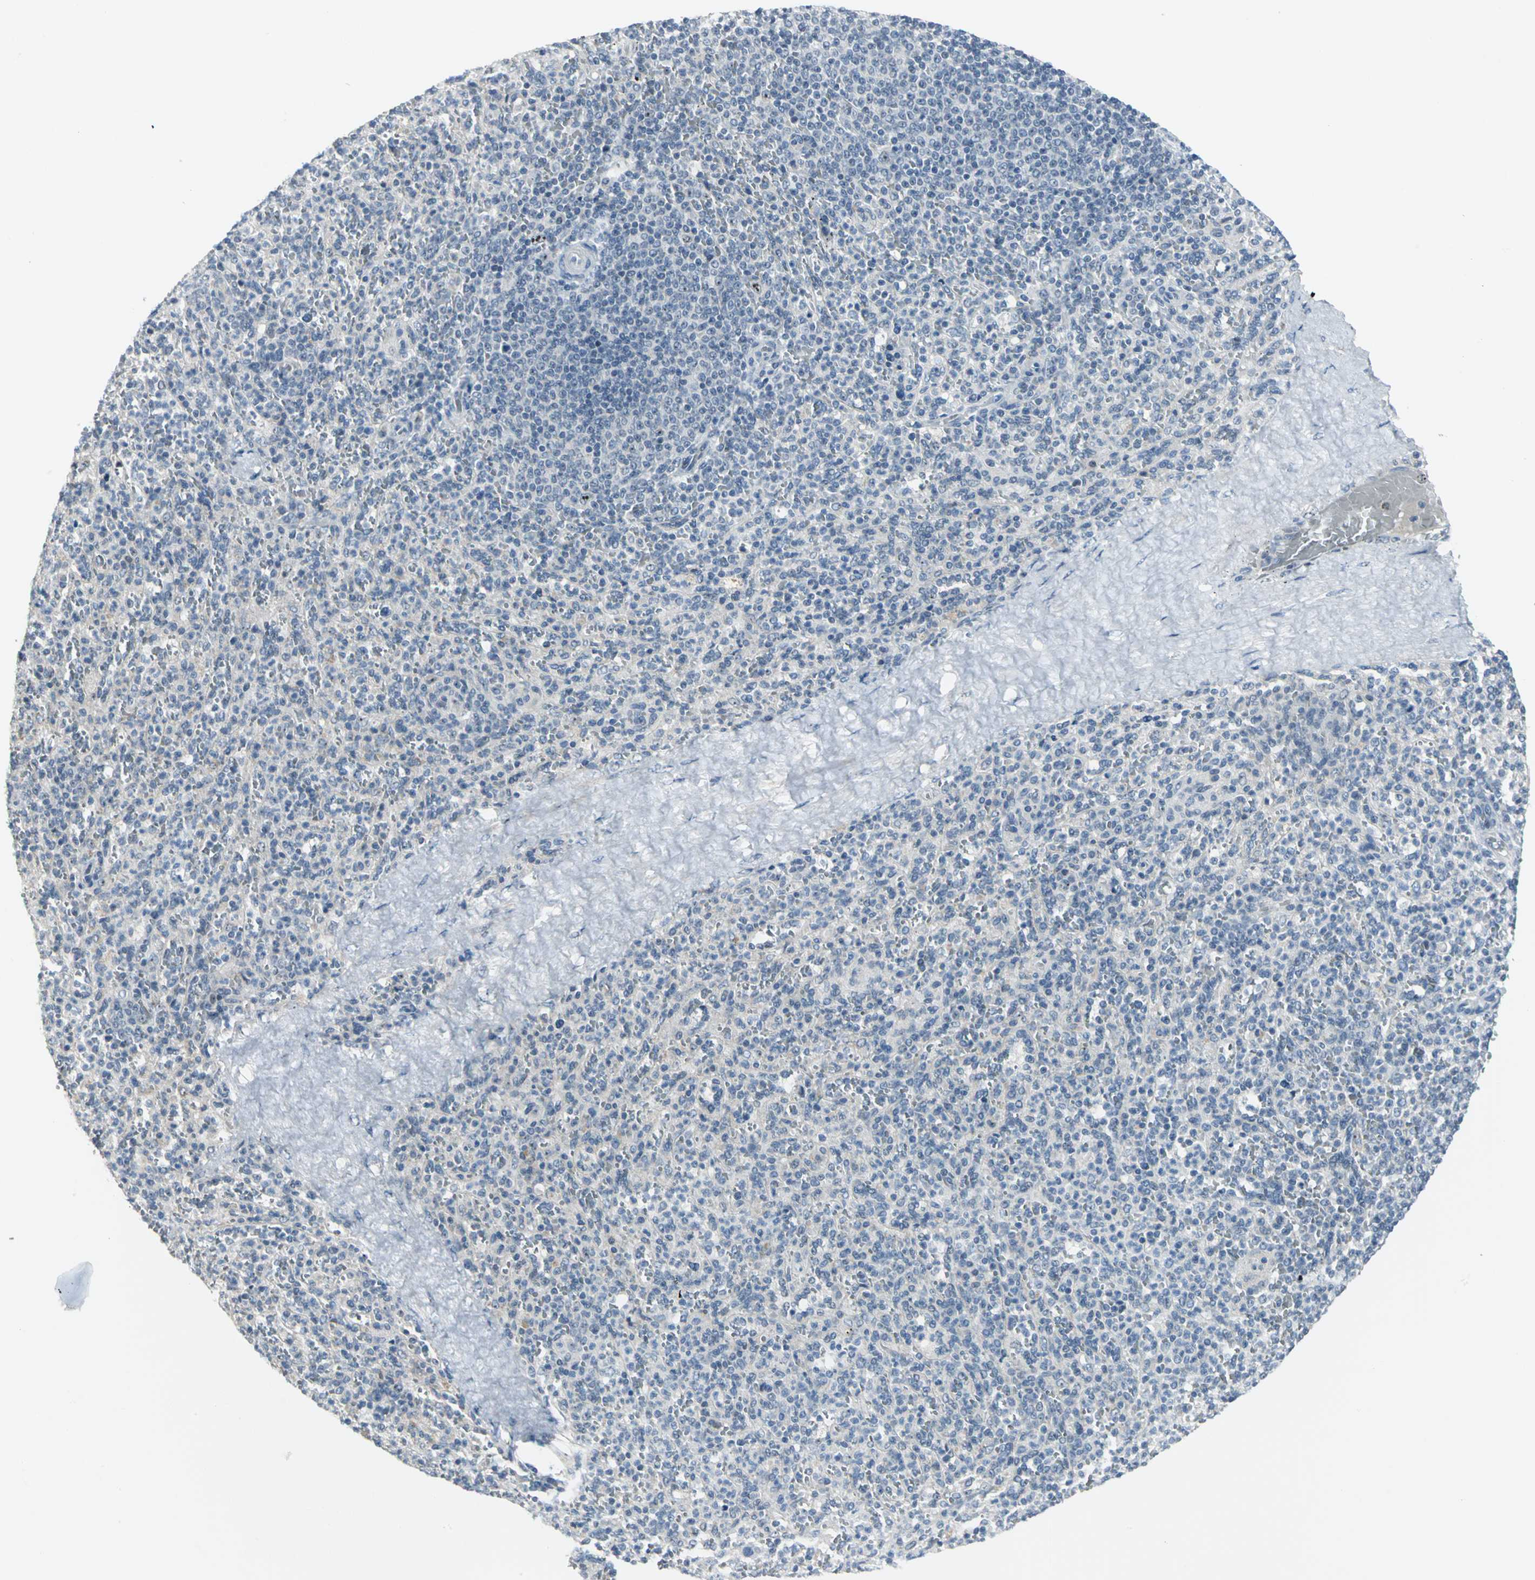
{"staining": {"intensity": "negative", "quantity": "none", "location": "none"}, "tissue": "spleen", "cell_type": "Cells in red pulp", "image_type": "normal", "snomed": [{"axis": "morphology", "description": "Normal tissue, NOS"}, {"axis": "topography", "description": "Spleen"}], "caption": "IHC image of benign human spleen stained for a protein (brown), which shows no positivity in cells in red pulp.", "gene": "MYBBP1A", "patient": {"sex": "male", "age": 36}}